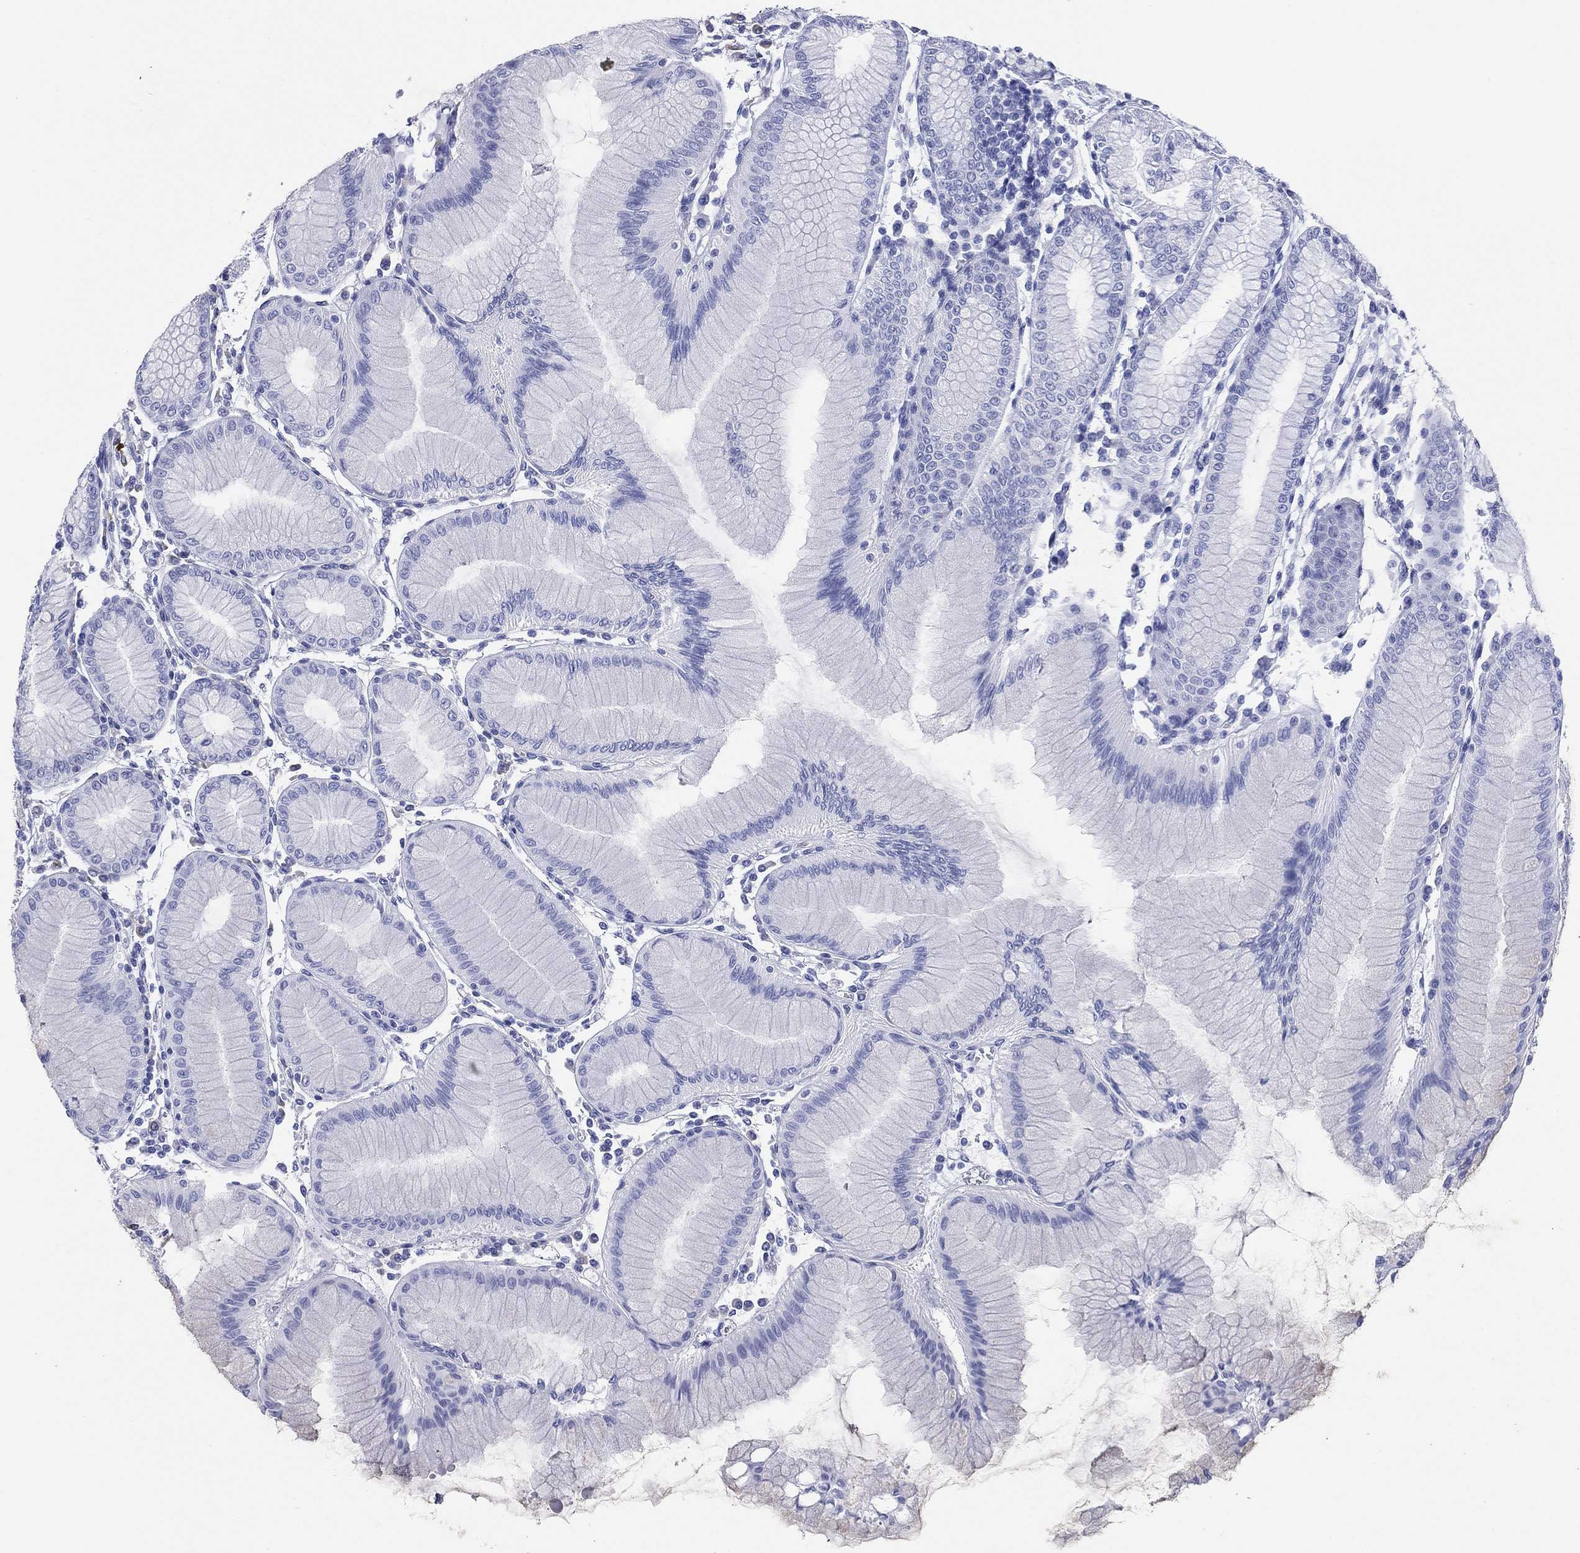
{"staining": {"intensity": "negative", "quantity": "none", "location": "none"}, "tissue": "stomach", "cell_type": "Glandular cells", "image_type": "normal", "snomed": [{"axis": "morphology", "description": "Normal tissue, NOS"}, {"axis": "topography", "description": "Stomach"}], "caption": "There is no significant positivity in glandular cells of stomach. (DAB (3,3'-diaminobenzidine) immunohistochemistry (IHC), high magnification).", "gene": "CD79A", "patient": {"sex": "female", "age": 57}}